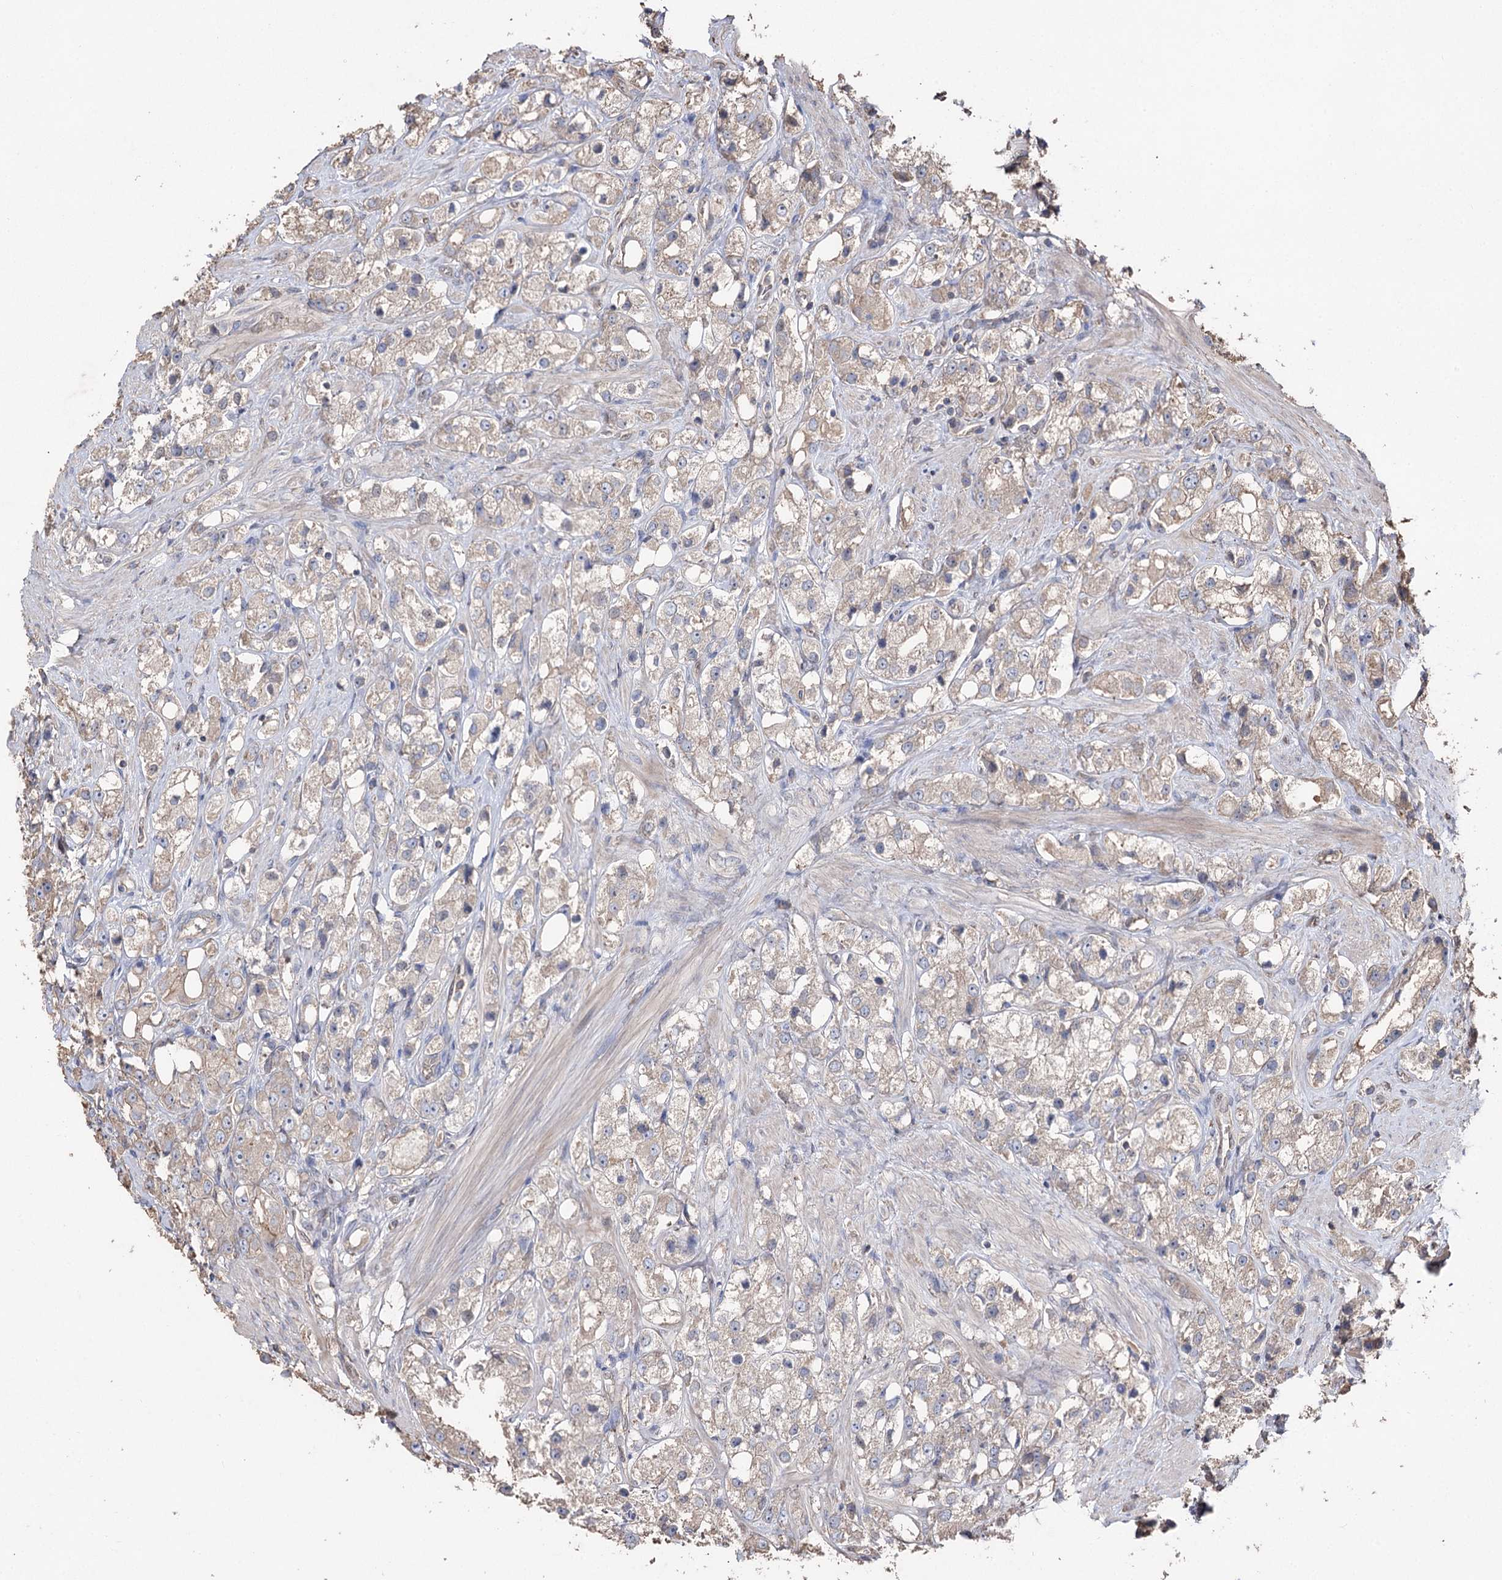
{"staining": {"intensity": "negative", "quantity": "none", "location": "none"}, "tissue": "prostate cancer", "cell_type": "Tumor cells", "image_type": "cancer", "snomed": [{"axis": "morphology", "description": "Adenocarcinoma, NOS"}, {"axis": "topography", "description": "Prostate"}], "caption": "Tumor cells are negative for protein expression in human prostate cancer.", "gene": "FAM13B", "patient": {"sex": "male", "age": 79}}